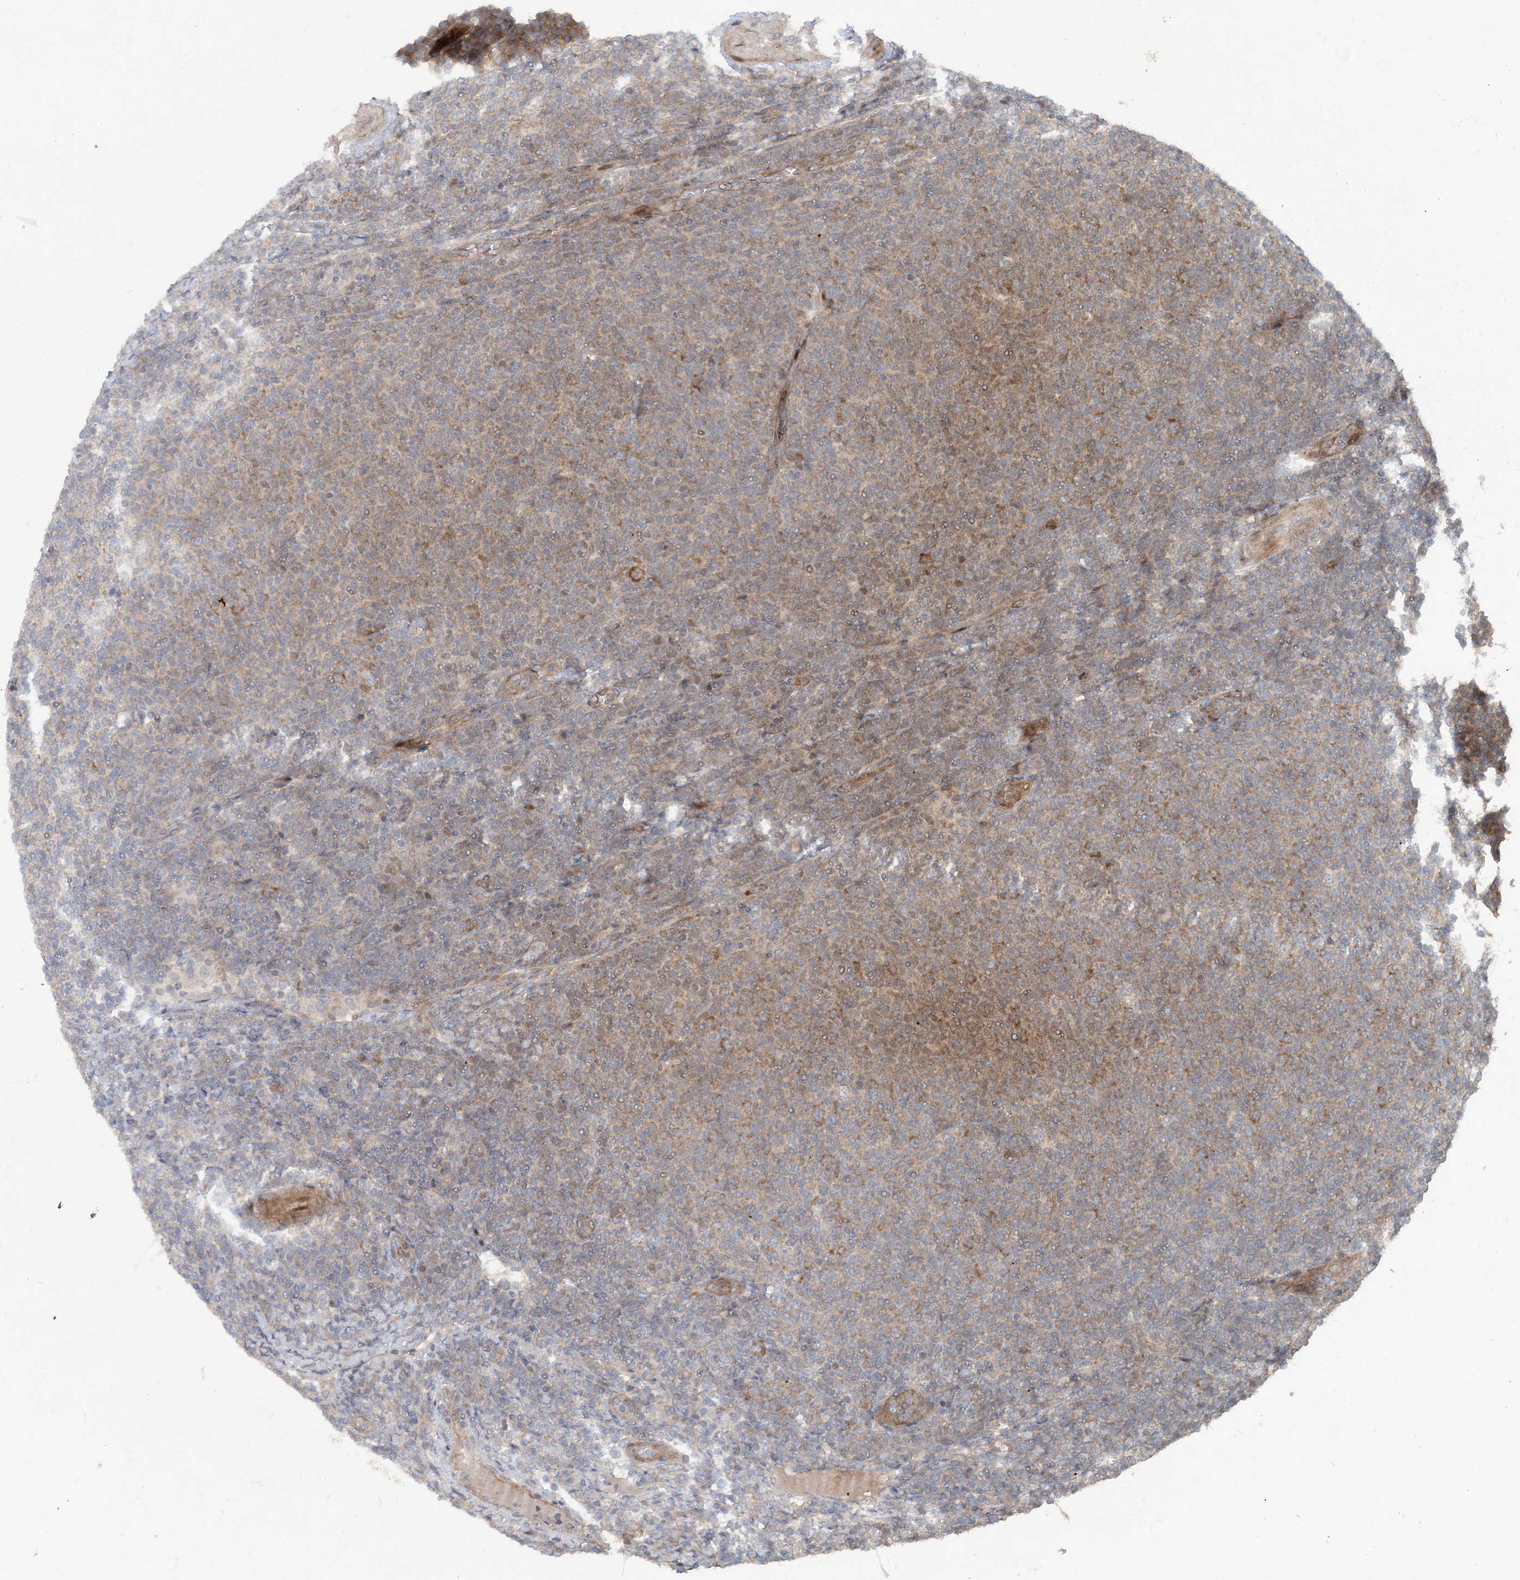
{"staining": {"intensity": "moderate", "quantity": "25%-75%", "location": "cytoplasmic/membranous"}, "tissue": "lymphoma", "cell_type": "Tumor cells", "image_type": "cancer", "snomed": [{"axis": "morphology", "description": "Malignant lymphoma, non-Hodgkin's type, Low grade"}, {"axis": "topography", "description": "Lymph node"}], "caption": "Tumor cells exhibit medium levels of moderate cytoplasmic/membranous staining in approximately 25%-75% of cells in malignant lymphoma, non-Hodgkin's type (low-grade).", "gene": "GEMIN5", "patient": {"sex": "male", "age": 66}}